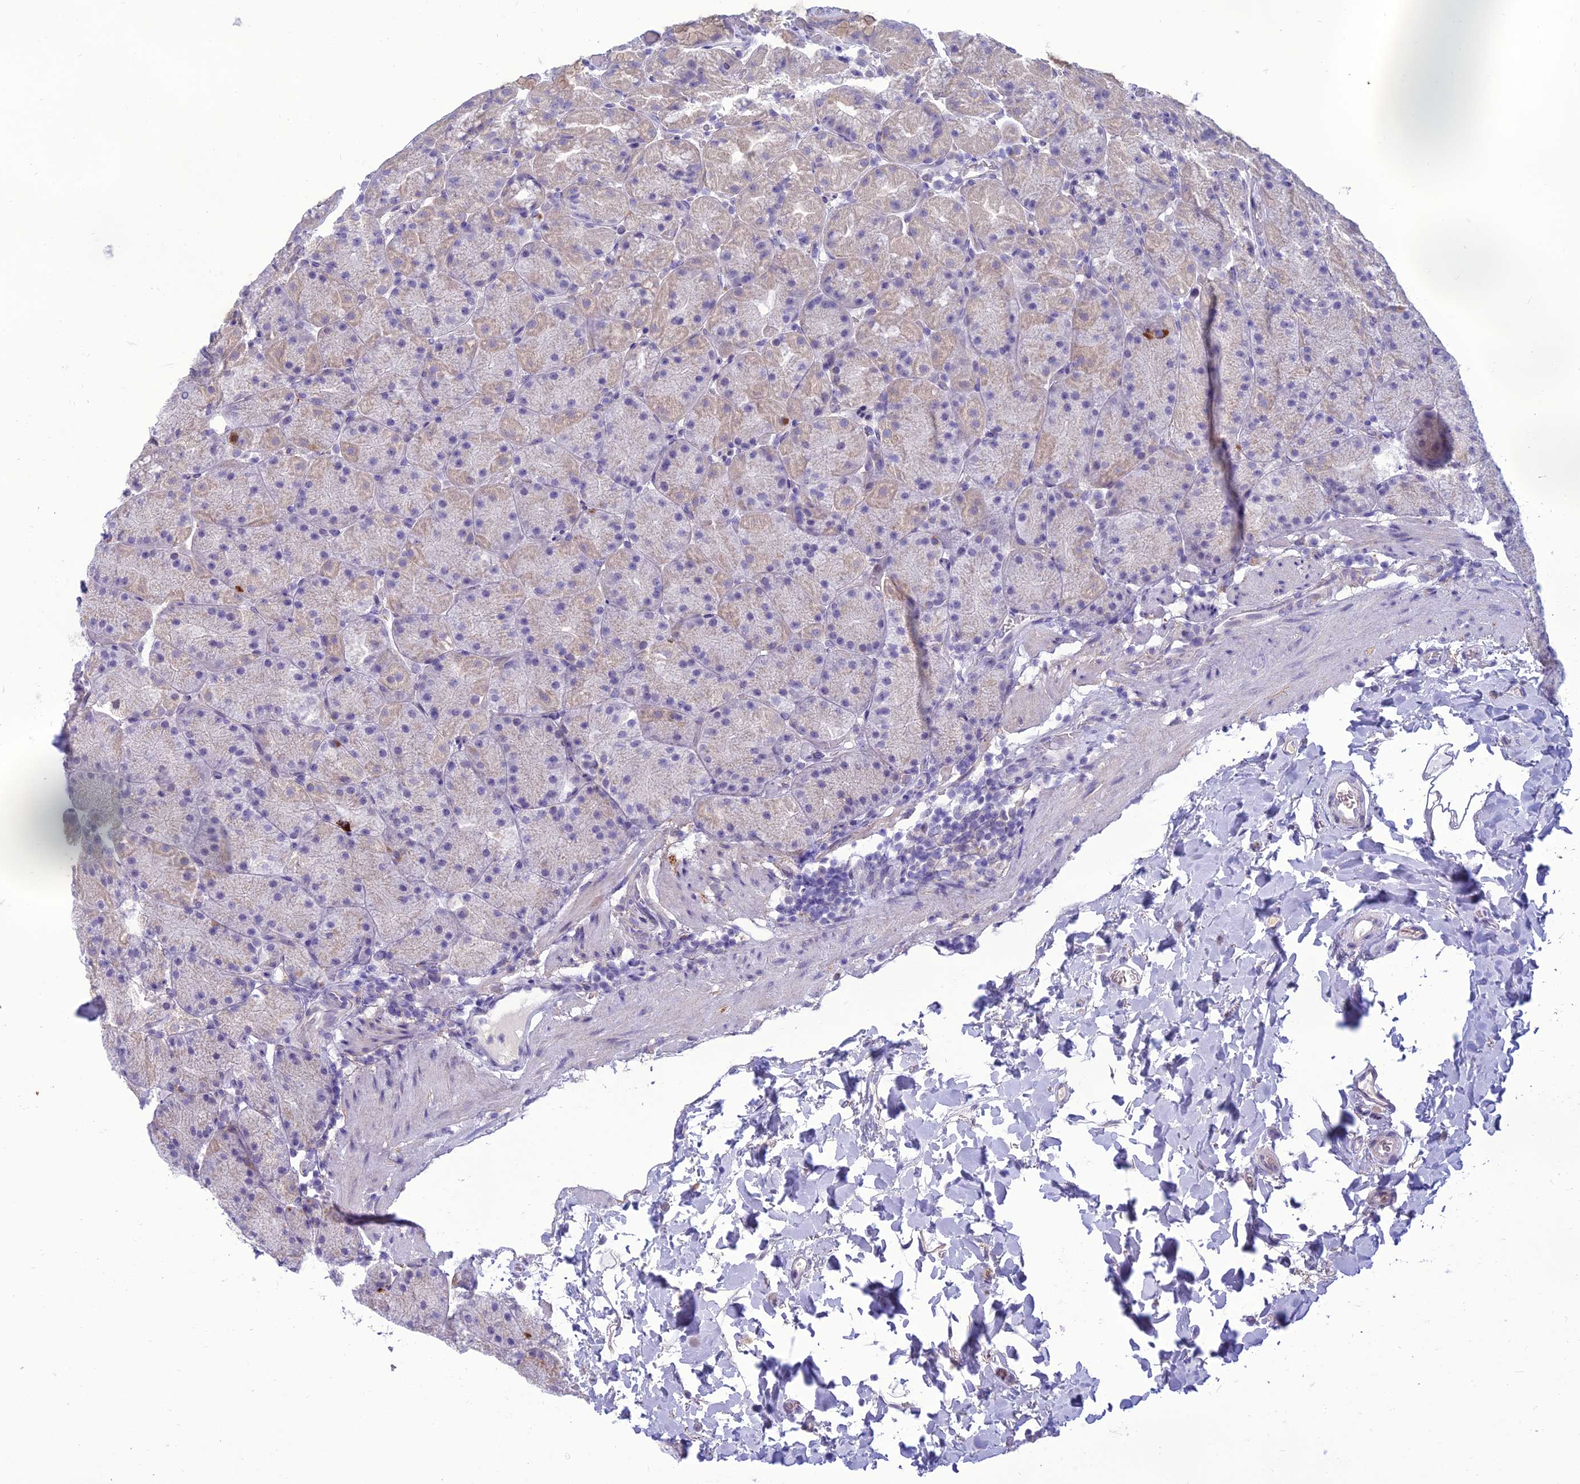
{"staining": {"intensity": "weak", "quantity": "<25%", "location": "cytoplasmic/membranous"}, "tissue": "stomach", "cell_type": "Glandular cells", "image_type": "normal", "snomed": [{"axis": "morphology", "description": "Normal tissue, NOS"}, {"axis": "topography", "description": "Stomach, upper"}, {"axis": "topography", "description": "Stomach, lower"}], "caption": "DAB (3,3'-diaminobenzidine) immunohistochemical staining of unremarkable human stomach exhibits no significant positivity in glandular cells. (IHC, brightfield microscopy, high magnification).", "gene": "ANKS4B", "patient": {"sex": "male", "age": 67}}